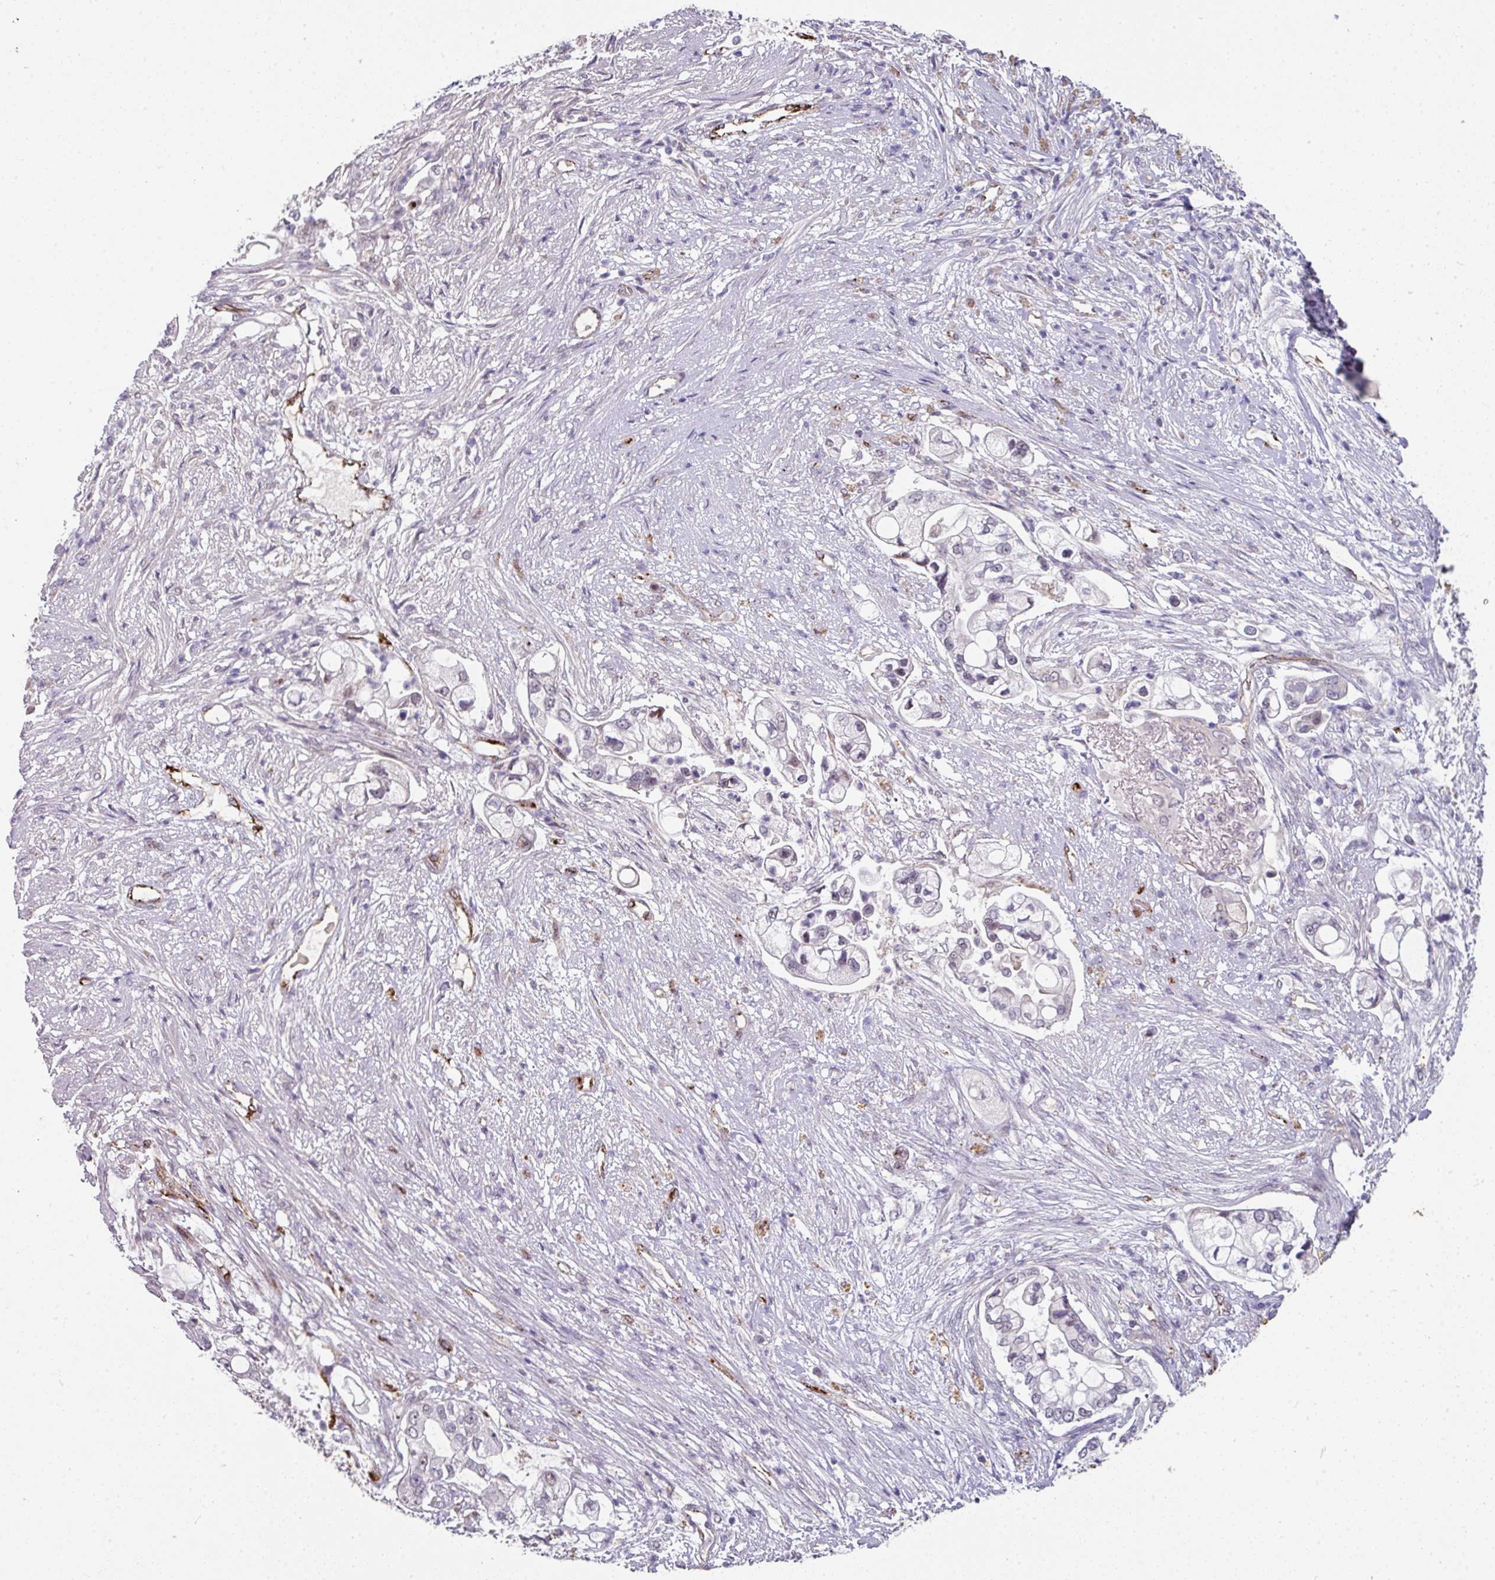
{"staining": {"intensity": "negative", "quantity": "none", "location": "none"}, "tissue": "pancreatic cancer", "cell_type": "Tumor cells", "image_type": "cancer", "snomed": [{"axis": "morphology", "description": "Adenocarcinoma, NOS"}, {"axis": "topography", "description": "Pancreas"}], "caption": "Pancreatic cancer (adenocarcinoma) stained for a protein using immunohistochemistry shows no positivity tumor cells.", "gene": "SIDT2", "patient": {"sex": "female", "age": 69}}